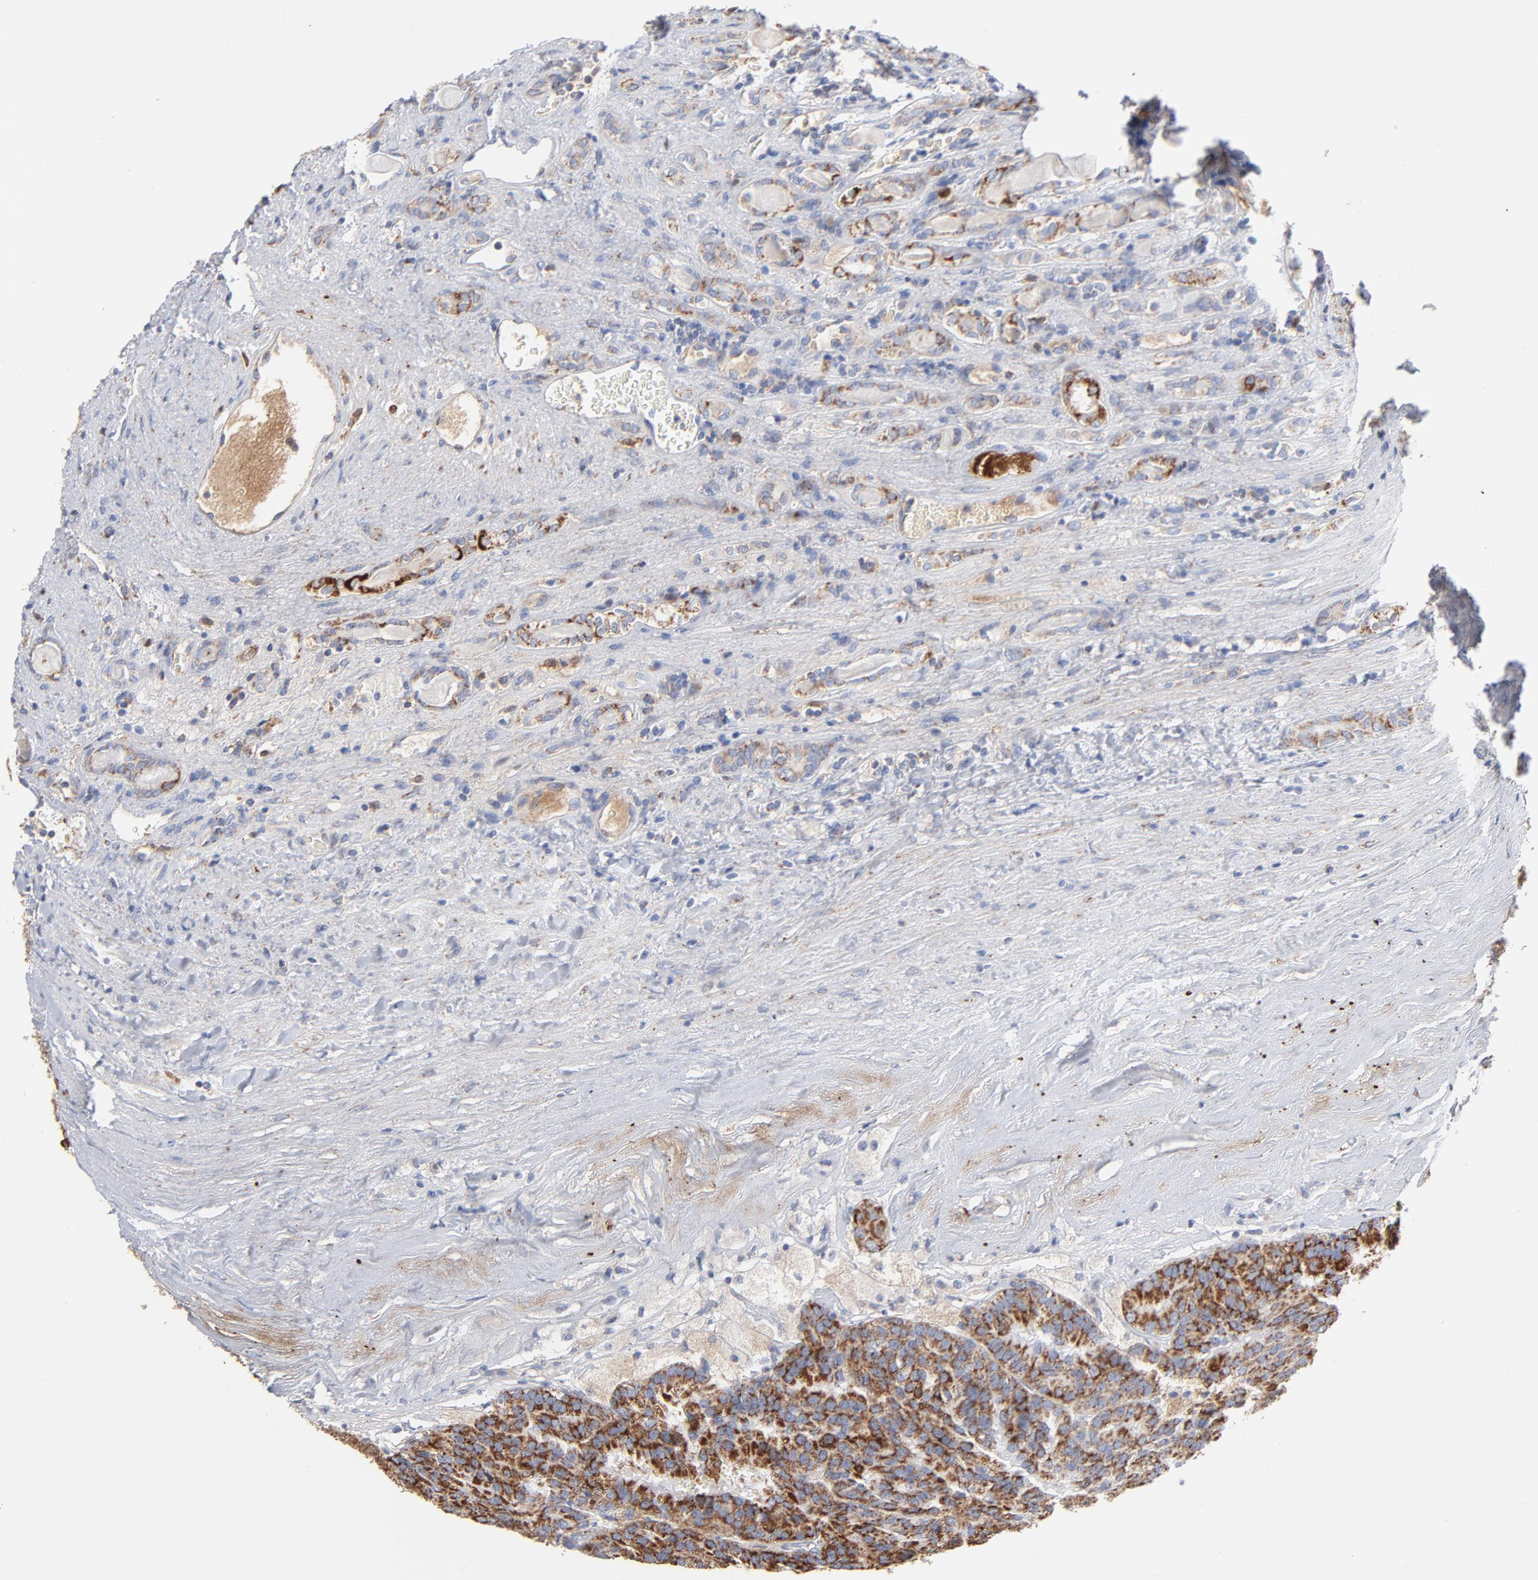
{"staining": {"intensity": "strong", "quantity": ">75%", "location": "cytoplasmic/membranous"}, "tissue": "renal cancer", "cell_type": "Tumor cells", "image_type": "cancer", "snomed": [{"axis": "morphology", "description": "Adenocarcinoma, NOS"}, {"axis": "topography", "description": "Kidney"}], "caption": "This histopathology image shows IHC staining of renal adenocarcinoma, with high strong cytoplasmic/membranous expression in about >75% of tumor cells.", "gene": "DIABLO", "patient": {"sex": "male", "age": 46}}